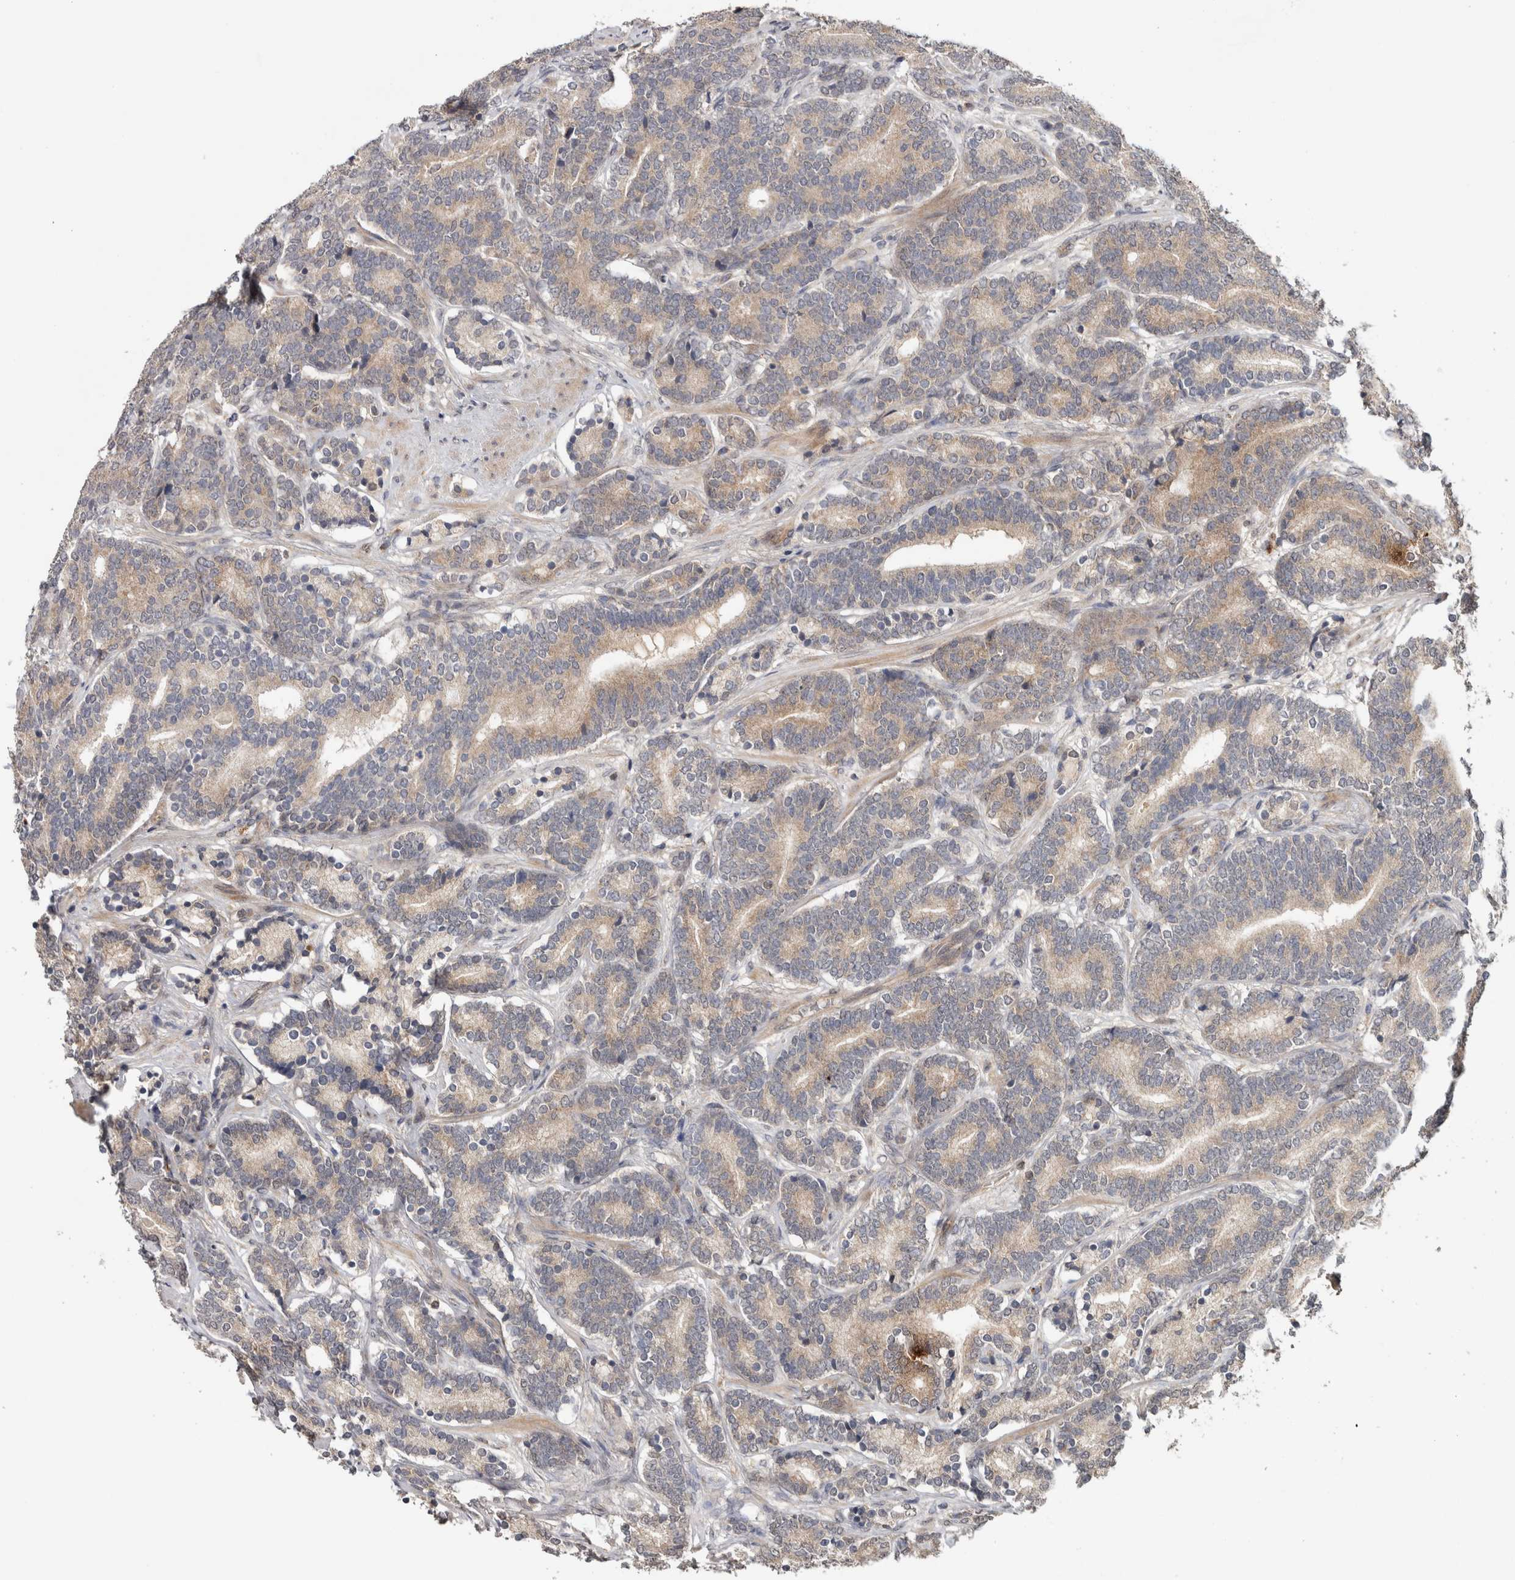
{"staining": {"intensity": "weak", "quantity": "25%-75%", "location": "cytoplasmic/membranous"}, "tissue": "prostate cancer", "cell_type": "Tumor cells", "image_type": "cancer", "snomed": [{"axis": "morphology", "description": "Adenocarcinoma, High grade"}, {"axis": "topography", "description": "Prostate"}], "caption": "This histopathology image reveals IHC staining of adenocarcinoma (high-grade) (prostate), with low weak cytoplasmic/membranous staining in approximately 25%-75% of tumor cells.", "gene": "HMOX2", "patient": {"sex": "male", "age": 55}}